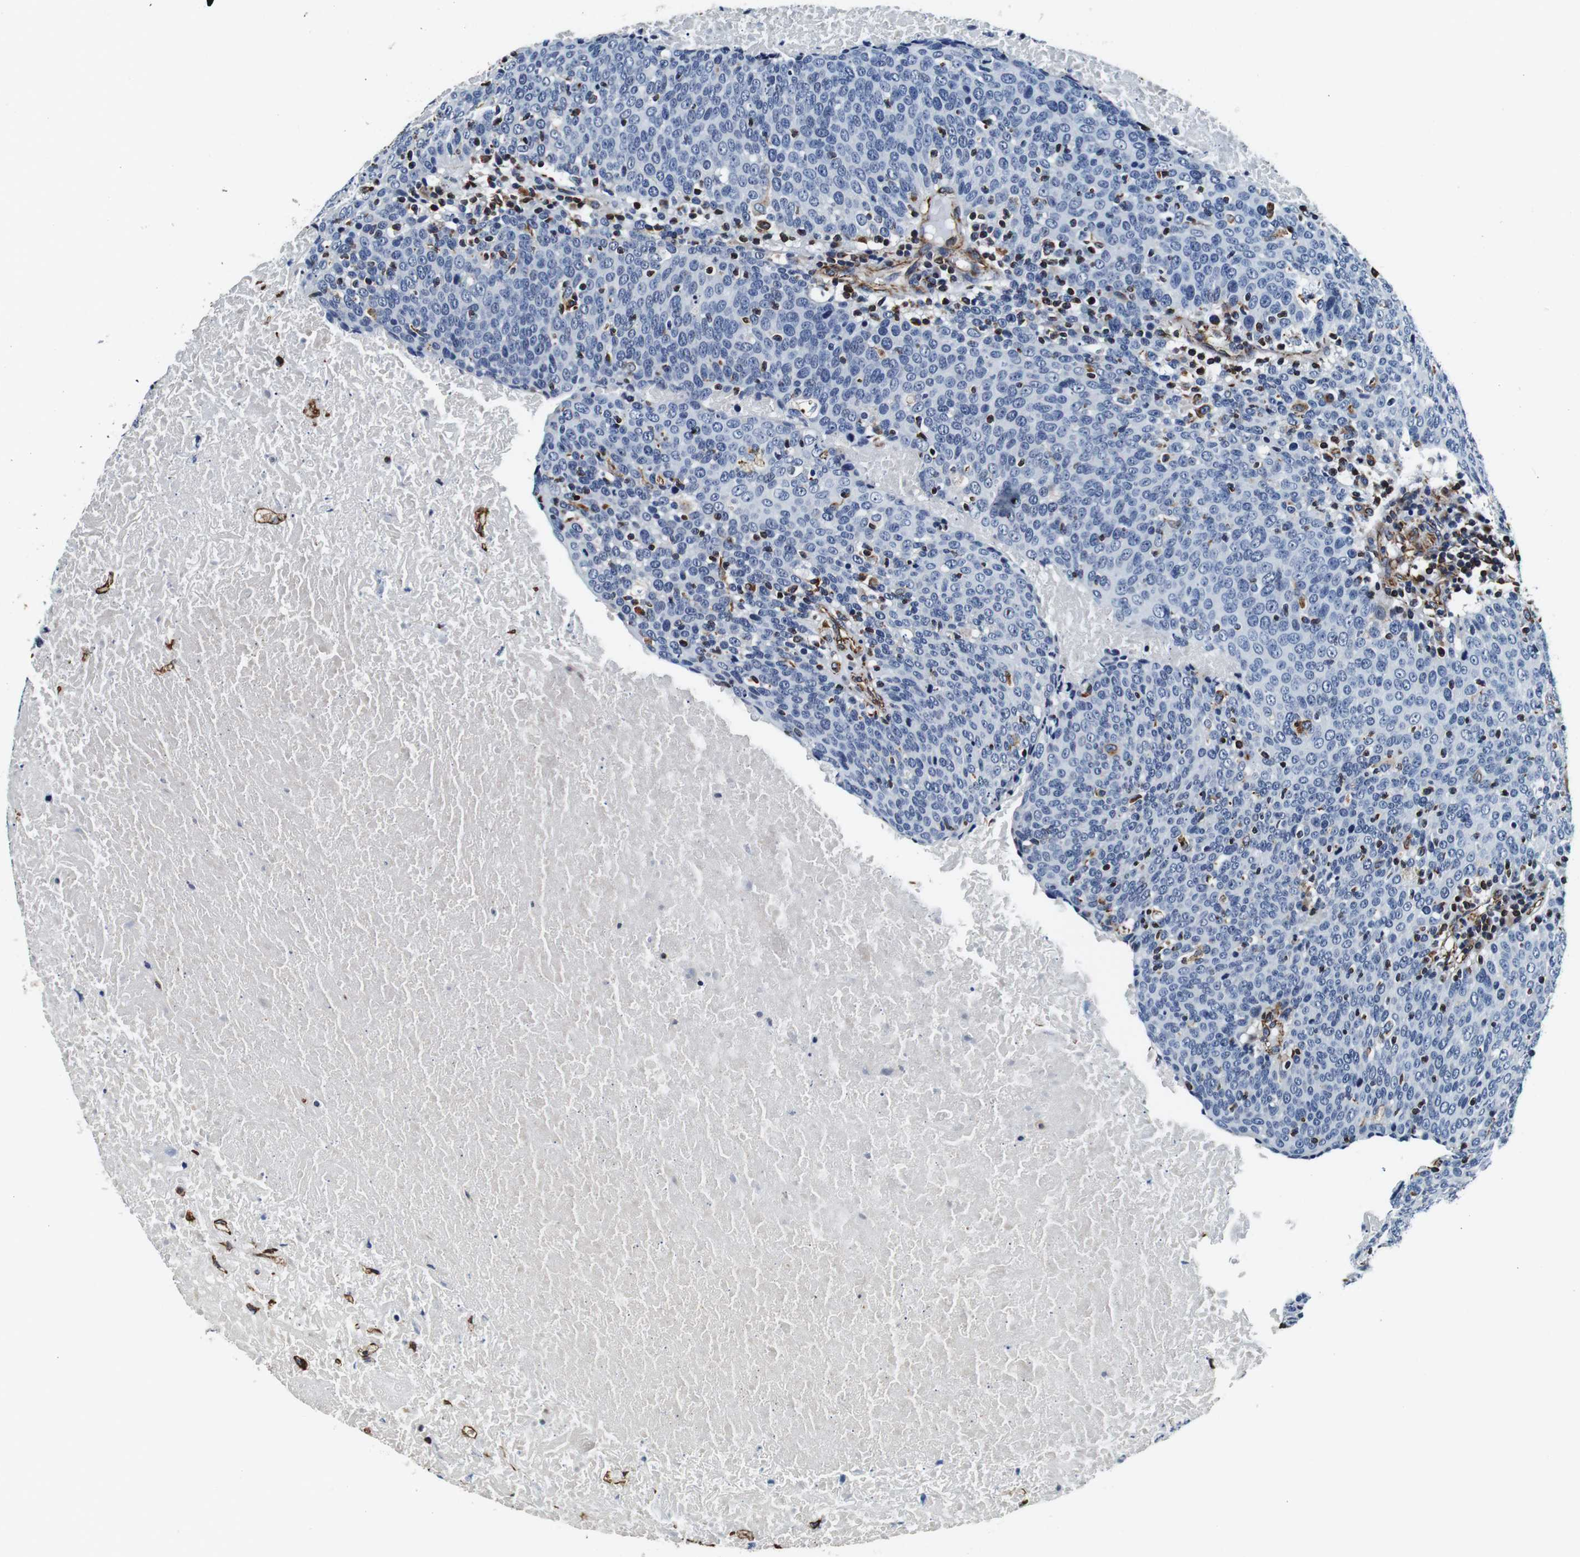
{"staining": {"intensity": "negative", "quantity": "none", "location": "none"}, "tissue": "head and neck cancer", "cell_type": "Tumor cells", "image_type": "cancer", "snomed": [{"axis": "morphology", "description": "Squamous cell carcinoma, NOS"}, {"axis": "morphology", "description": "Squamous cell carcinoma, metastatic, NOS"}, {"axis": "topography", "description": "Lymph node"}, {"axis": "topography", "description": "Head-Neck"}], "caption": "Immunohistochemical staining of human squamous cell carcinoma (head and neck) shows no significant positivity in tumor cells.", "gene": "GJE1", "patient": {"sex": "male", "age": 62}}